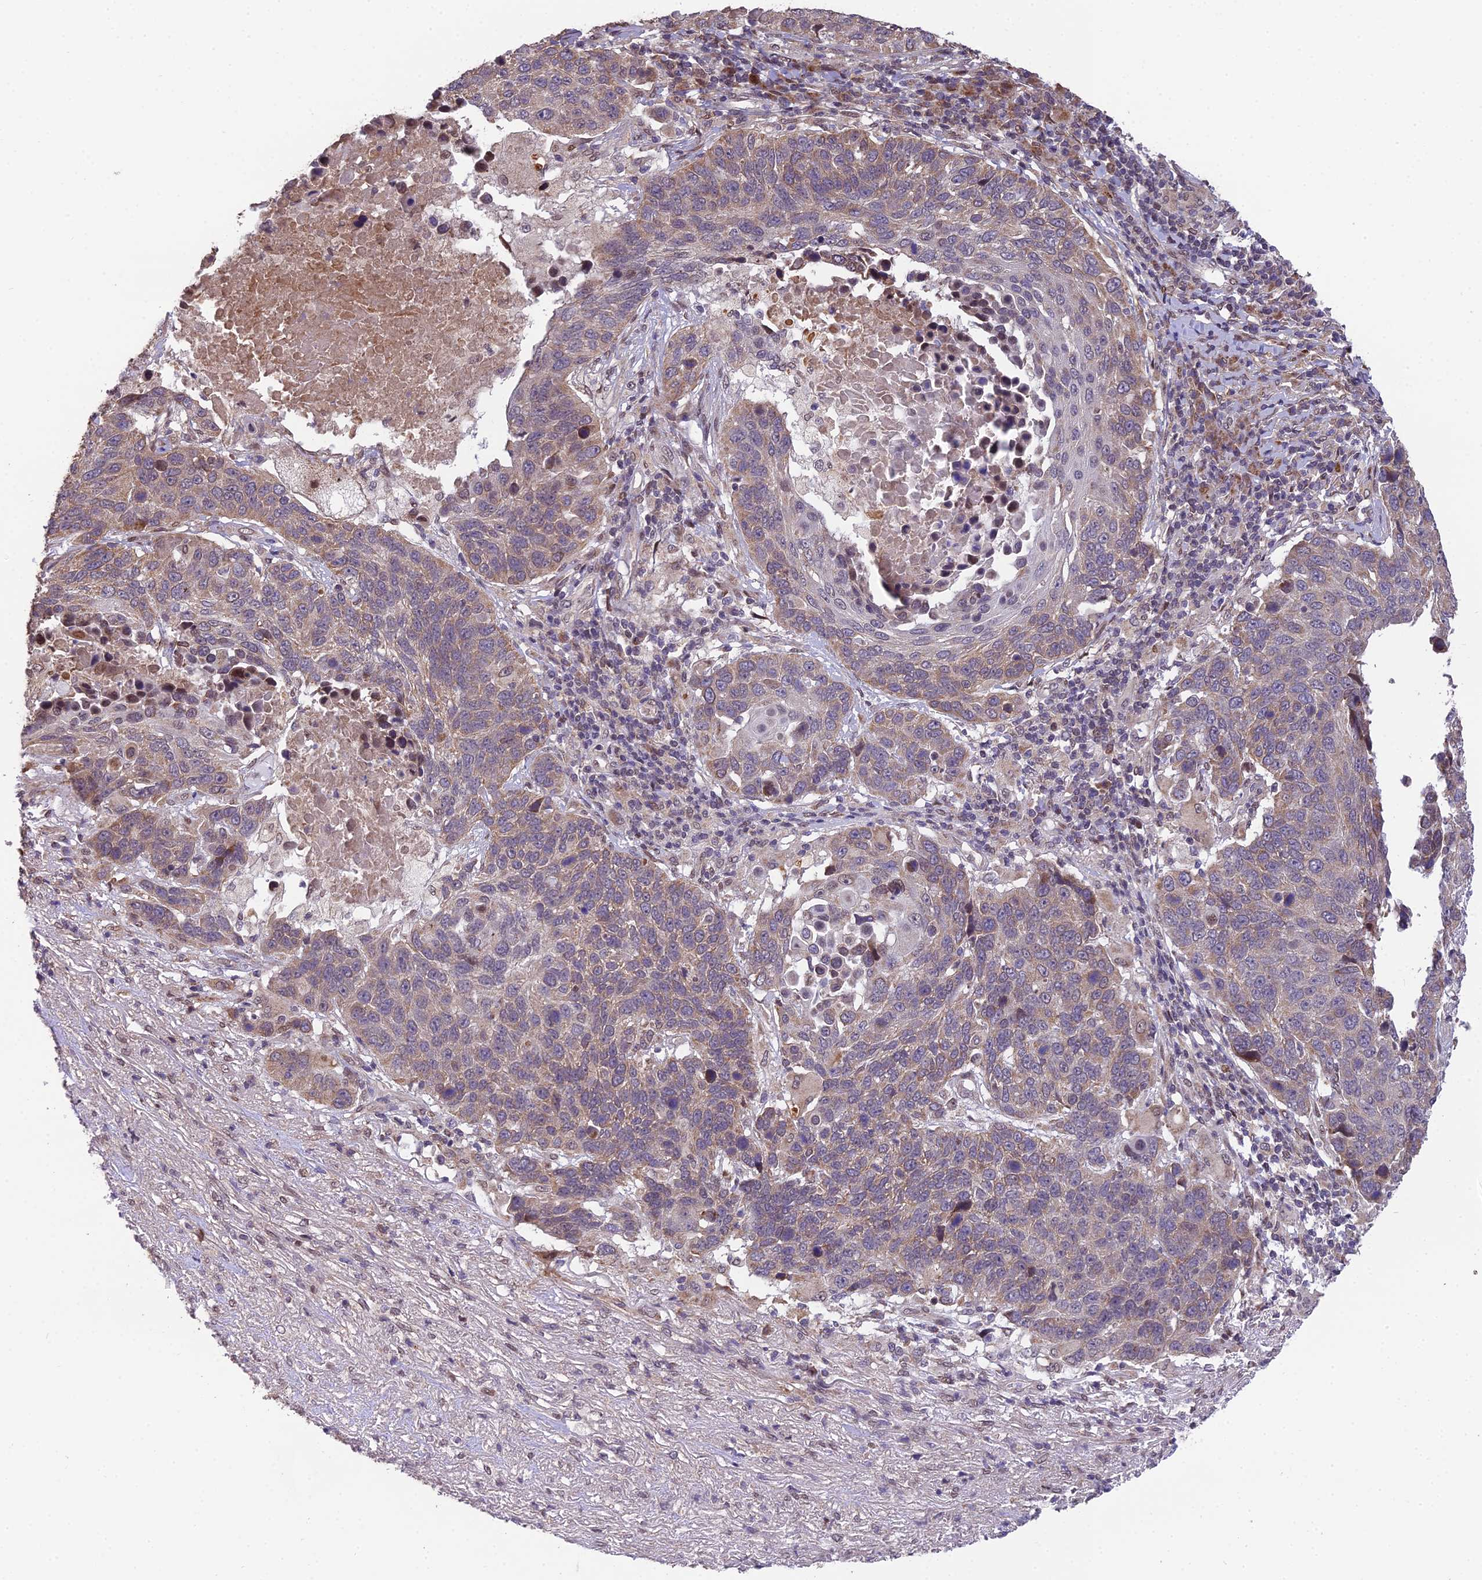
{"staining": {"intensity": "moderate", "quantity": "25%-75%", "location": "cytoplasmic/membranous"}, "tissue": "lung cancer", "cell_type": "Tumor cells", "image_type": "cancer", "snomed": [{"axis": "morphology", "description": "Normal tissue, NOS"}, {"axis": "morphology", "description": "Squamous cell carcinoma, NOS"}, {"axis": "topography", "description": "Lymph node"}, {"axis": "topography", "description": "Lung"}], "caption": "Immunohistochemical staining of human squamous cell carcinoma (lung) exhibits moderate cytoplasmic/membranous protein staining in approximately 25%-75% of tumor cells.", "gene": "CYP2R1", "patient": {"sex": "male", "age": 66}}